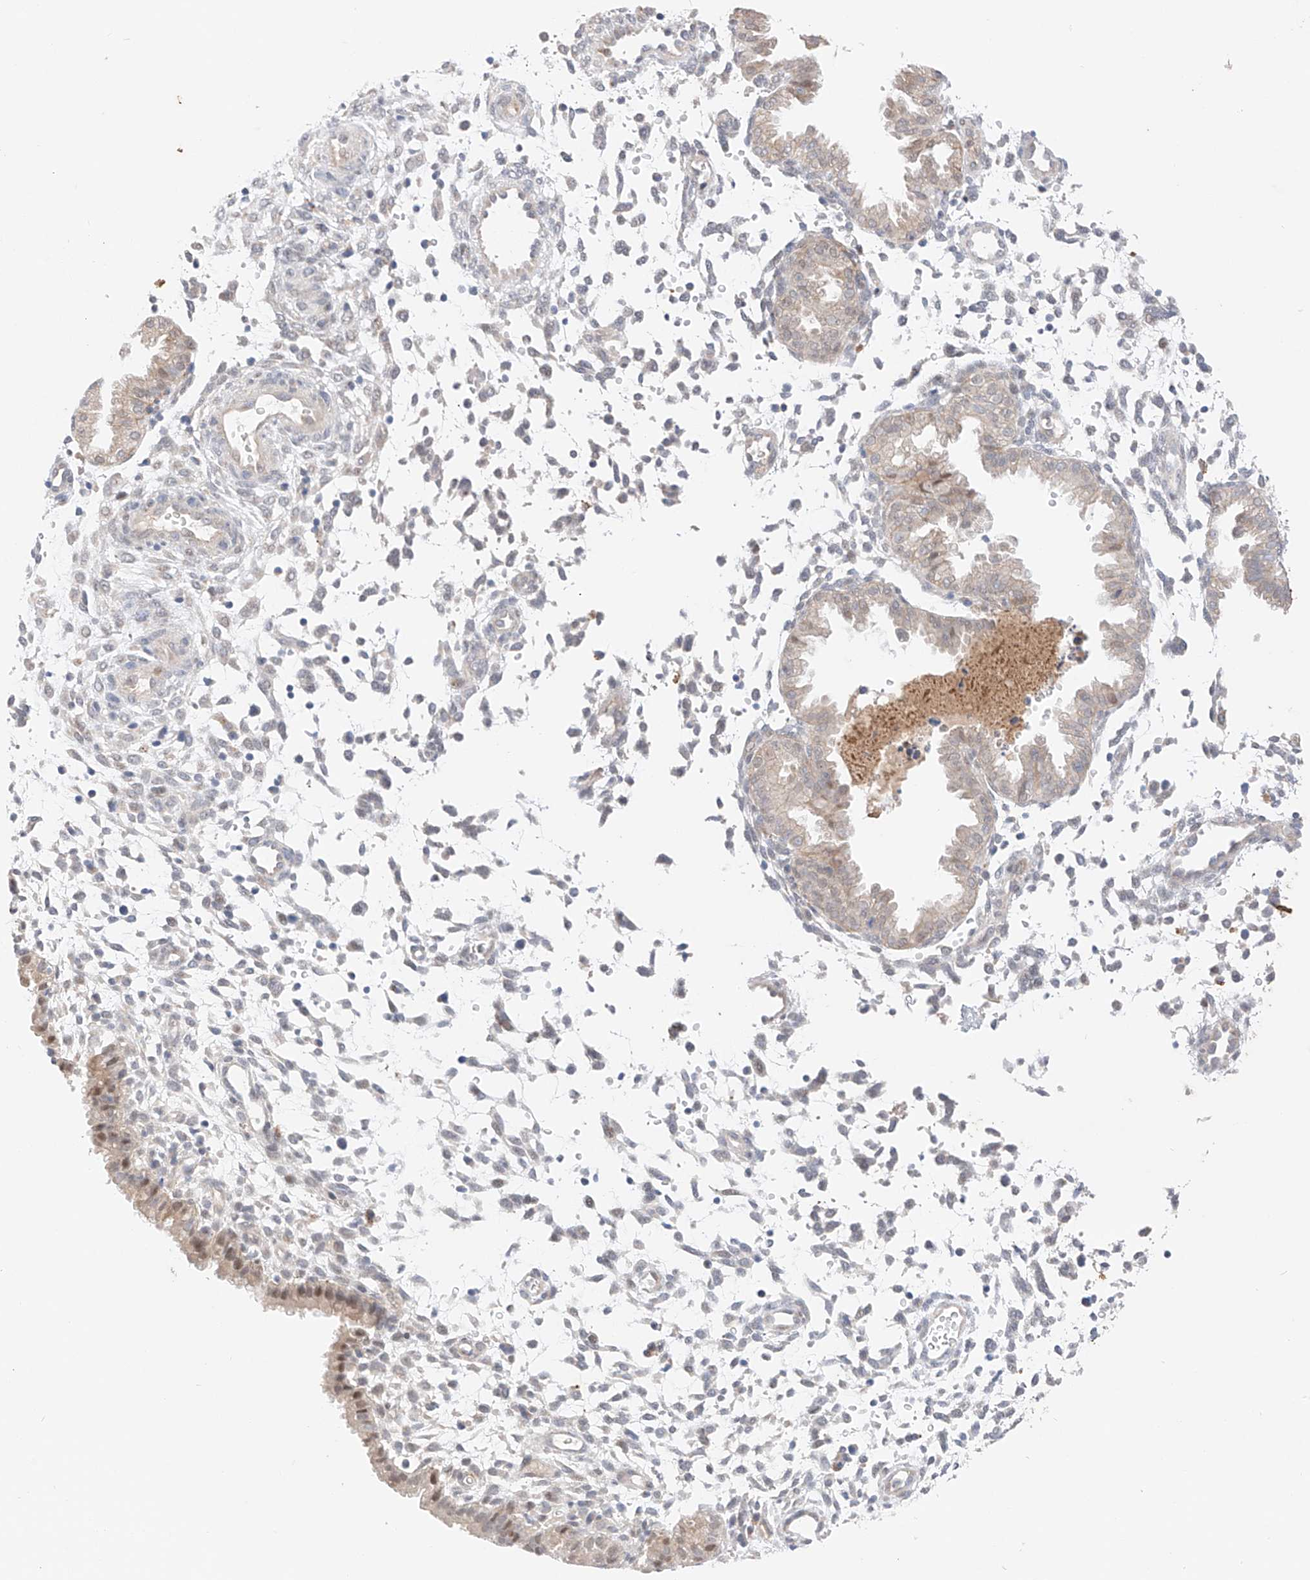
{"staining": {"intensity": "negative", "quantity": "none", "location": "none"}, "tissue": "endometrium", "cell_type": "Cells in endometrial stroma", "image_type": "normal", "snomed": [{"axis": "morphology", "description": "Normal tissue, NOS"}, {"axis": "topography", "description": "Endometrium"}], "caption": "DAB immunohistochemical staining of benign human endometrium reveals no significant staining in cells in endometrial stroma.", "gene": "GCNT1", "patient": {"sex": "female", "age": 33}}